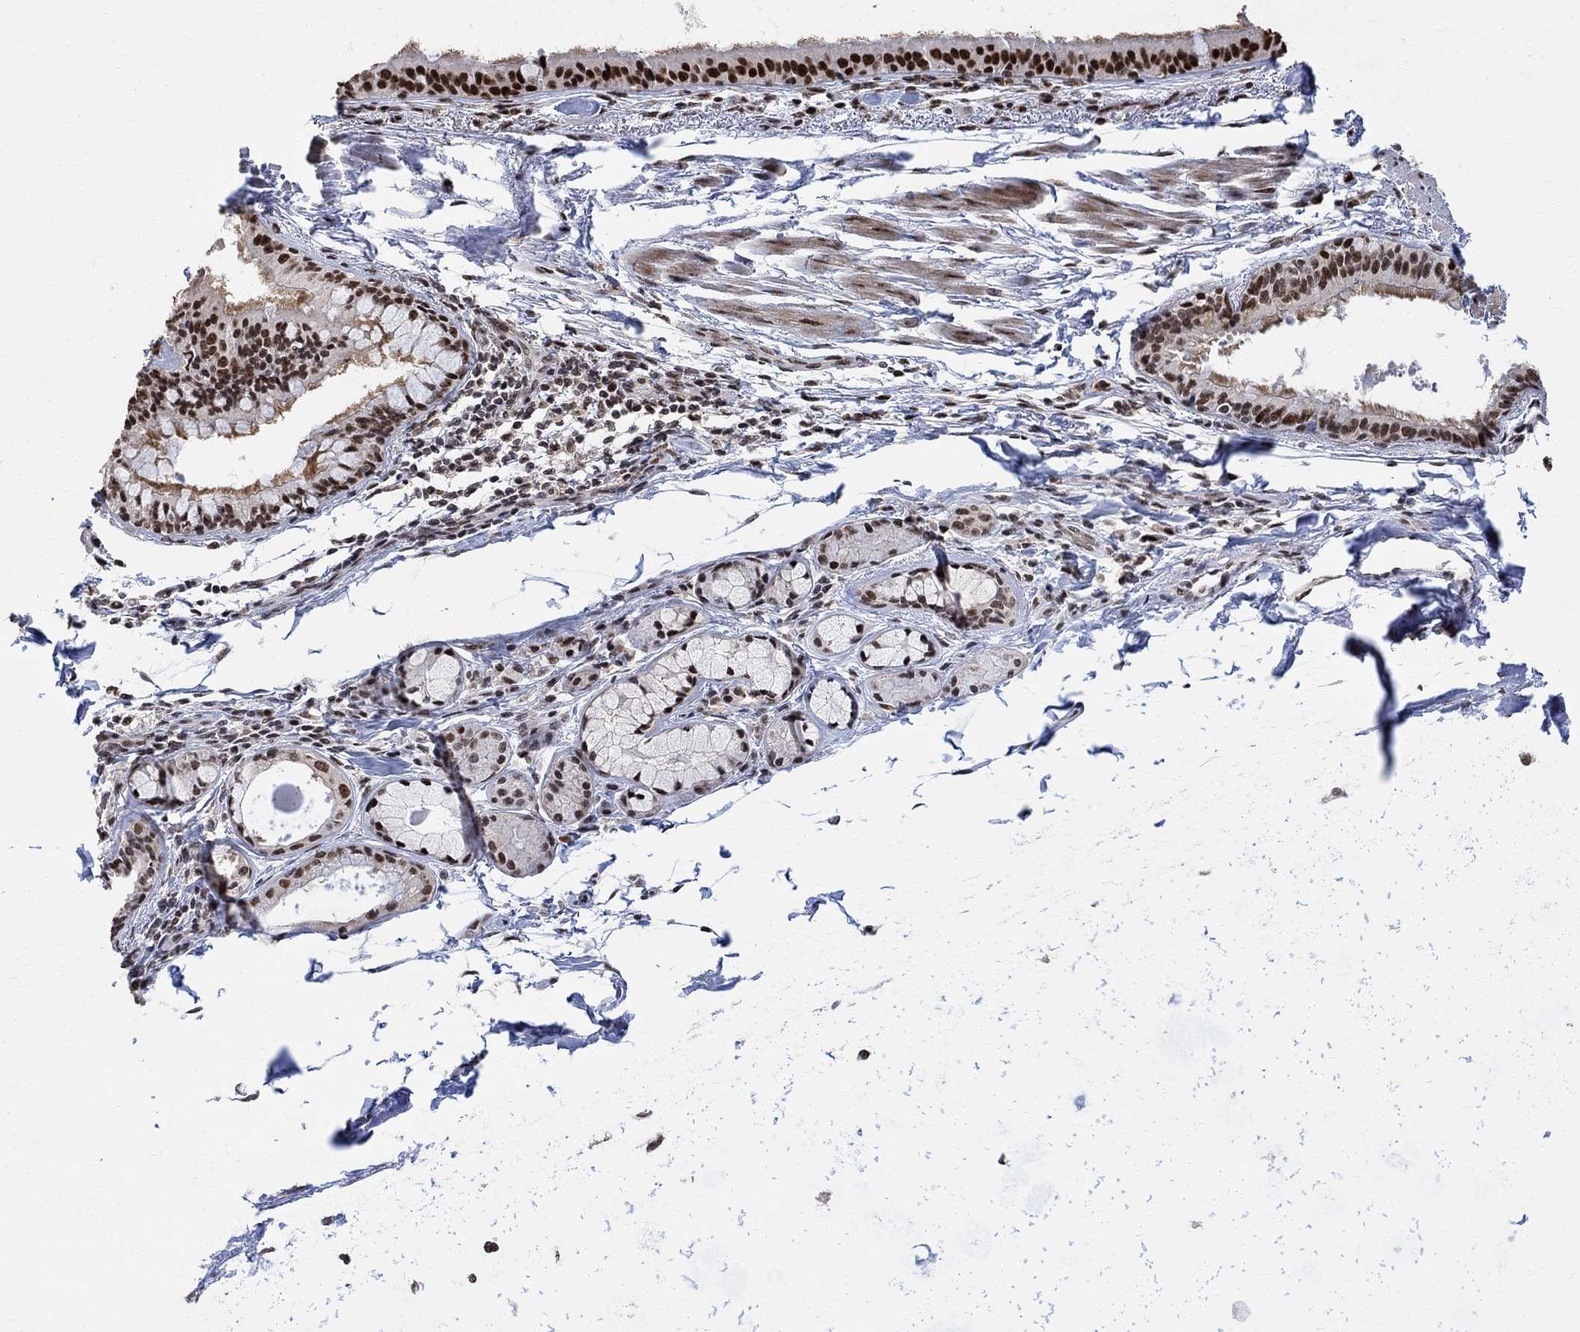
{"staining": {"intensity": "strong", "quantity": ">75%", "location": "nuclear"}, "tissue": "bronchus", "cell_type": "Respiratory epithelial cells", "image_type": "normal", "snomed": [{"axis": "morphology", "description": "Normal tissue, NOS"}, {"axis": "morphology", "description": "Squamous cell carcinoma, NOS"}, {"axis": "topography", "description": "Bronchus"}, {"axis": "topography", "description": "Lung"}], "caption": "This micrograph displays IHC staining of normal bronchus, with high strong nuclear staining in approximately >75% of respiratory epithelial cells.", "gene": "E4F1", "patient": {"sex": "male", "age": 69}}